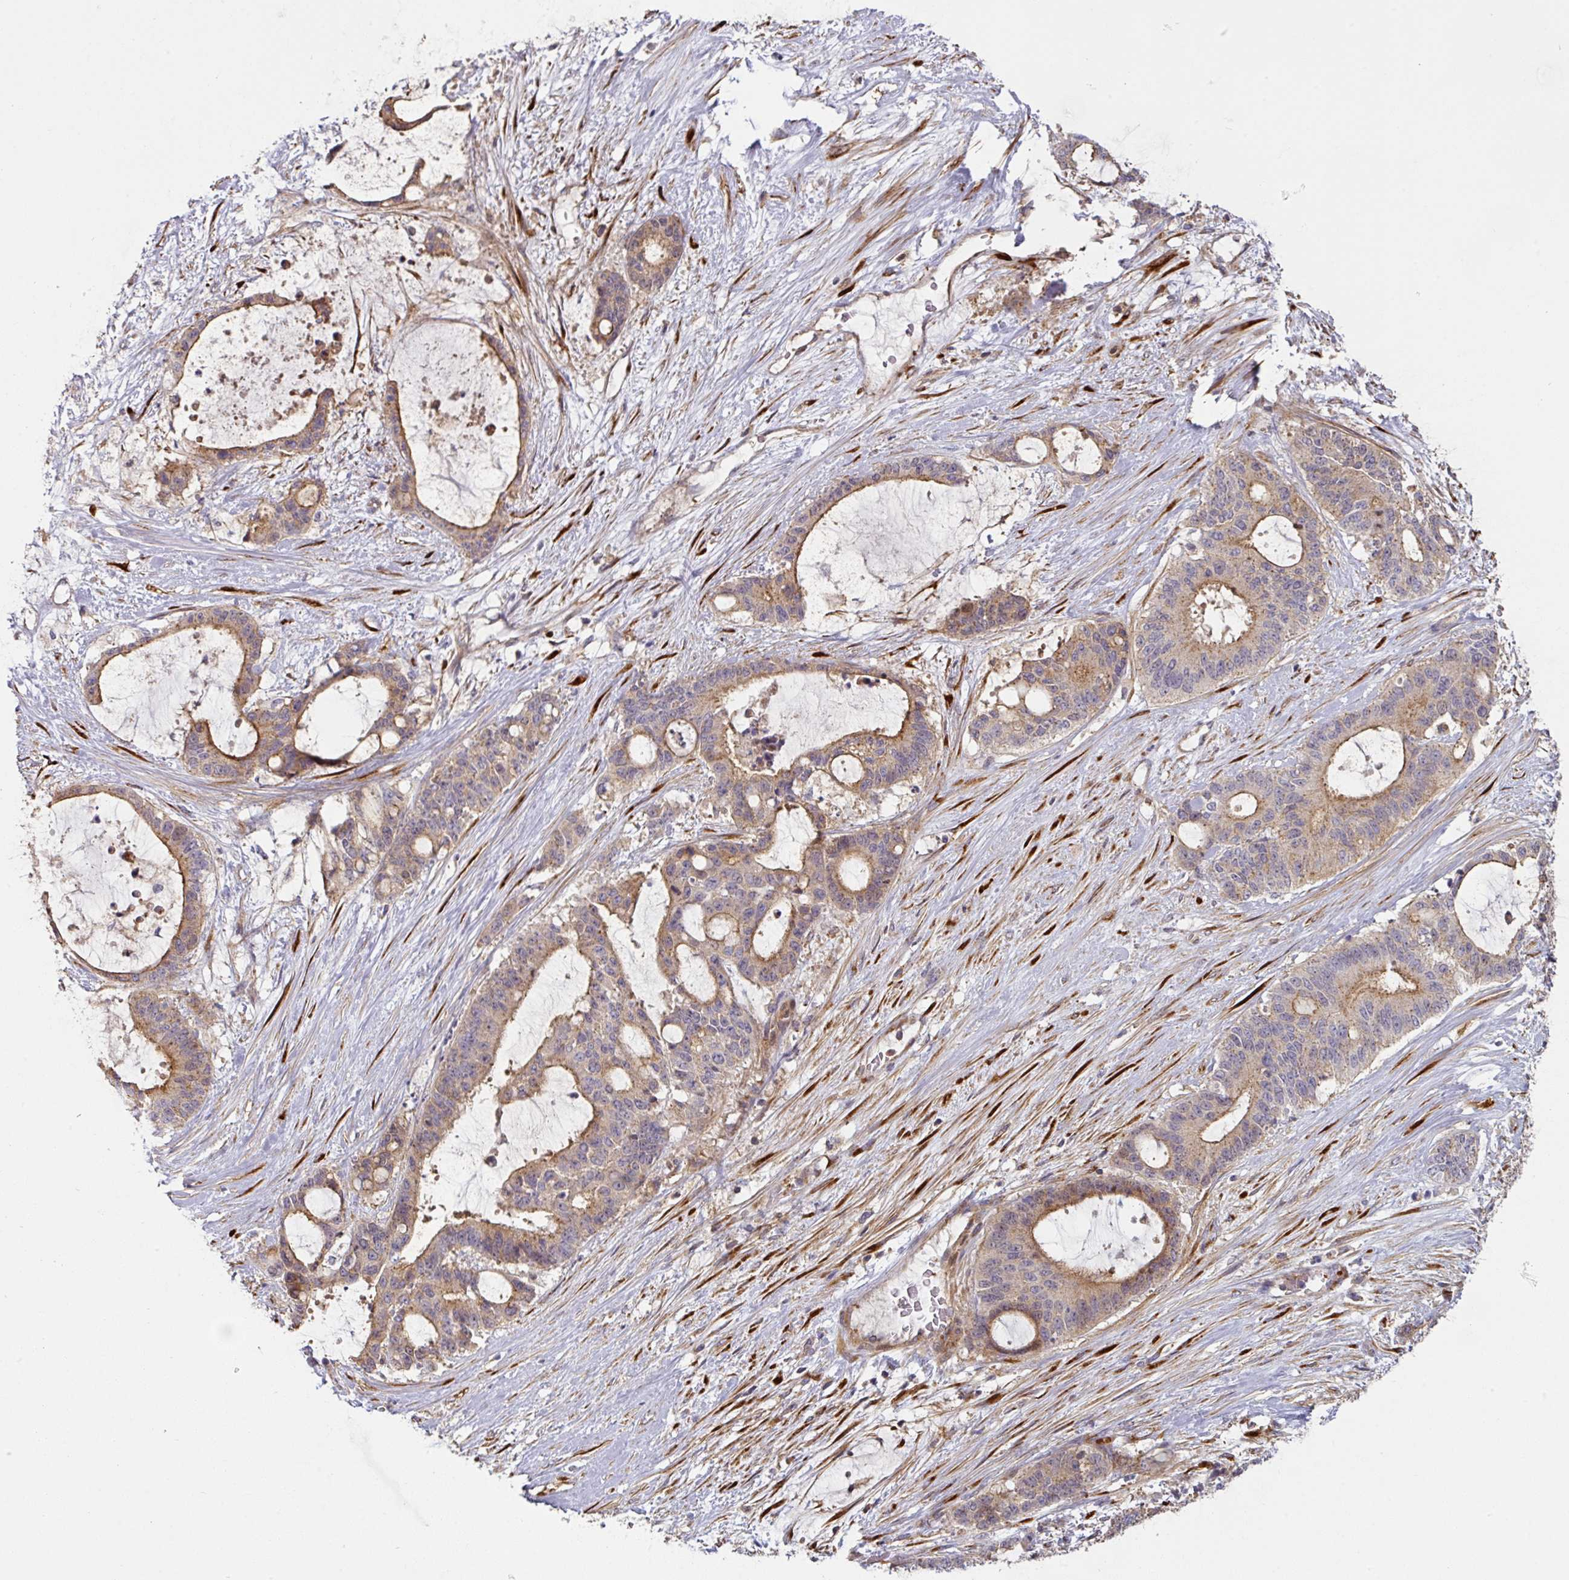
{"staining": {"intensity": "moderate", "quantity": "25%-75%", "location": "cytoplasmic/membranous"}, "tissue": "liver cancer", "cell_type": "Tumor cells", "image_type": "cancer", "snomed": [{"axis": "morphology", "description": "Normal tissue, NOS"}, {"axis": "morphology", "description": "Cholangiocarcinoma"}, {"axis": "topography", "description": "Liver"}, {"axis": "topography", "description": "Peripheral nerve tissue"}], "caption": "Moderate cytoplasmic/membranous positivity for a protein is identified in approximately 25%-75% of tumor cells of liver cancer using immunohistochemistry (IHC).", "gene": "CASP2", "patient": {"sex": "female", "age": 73}}